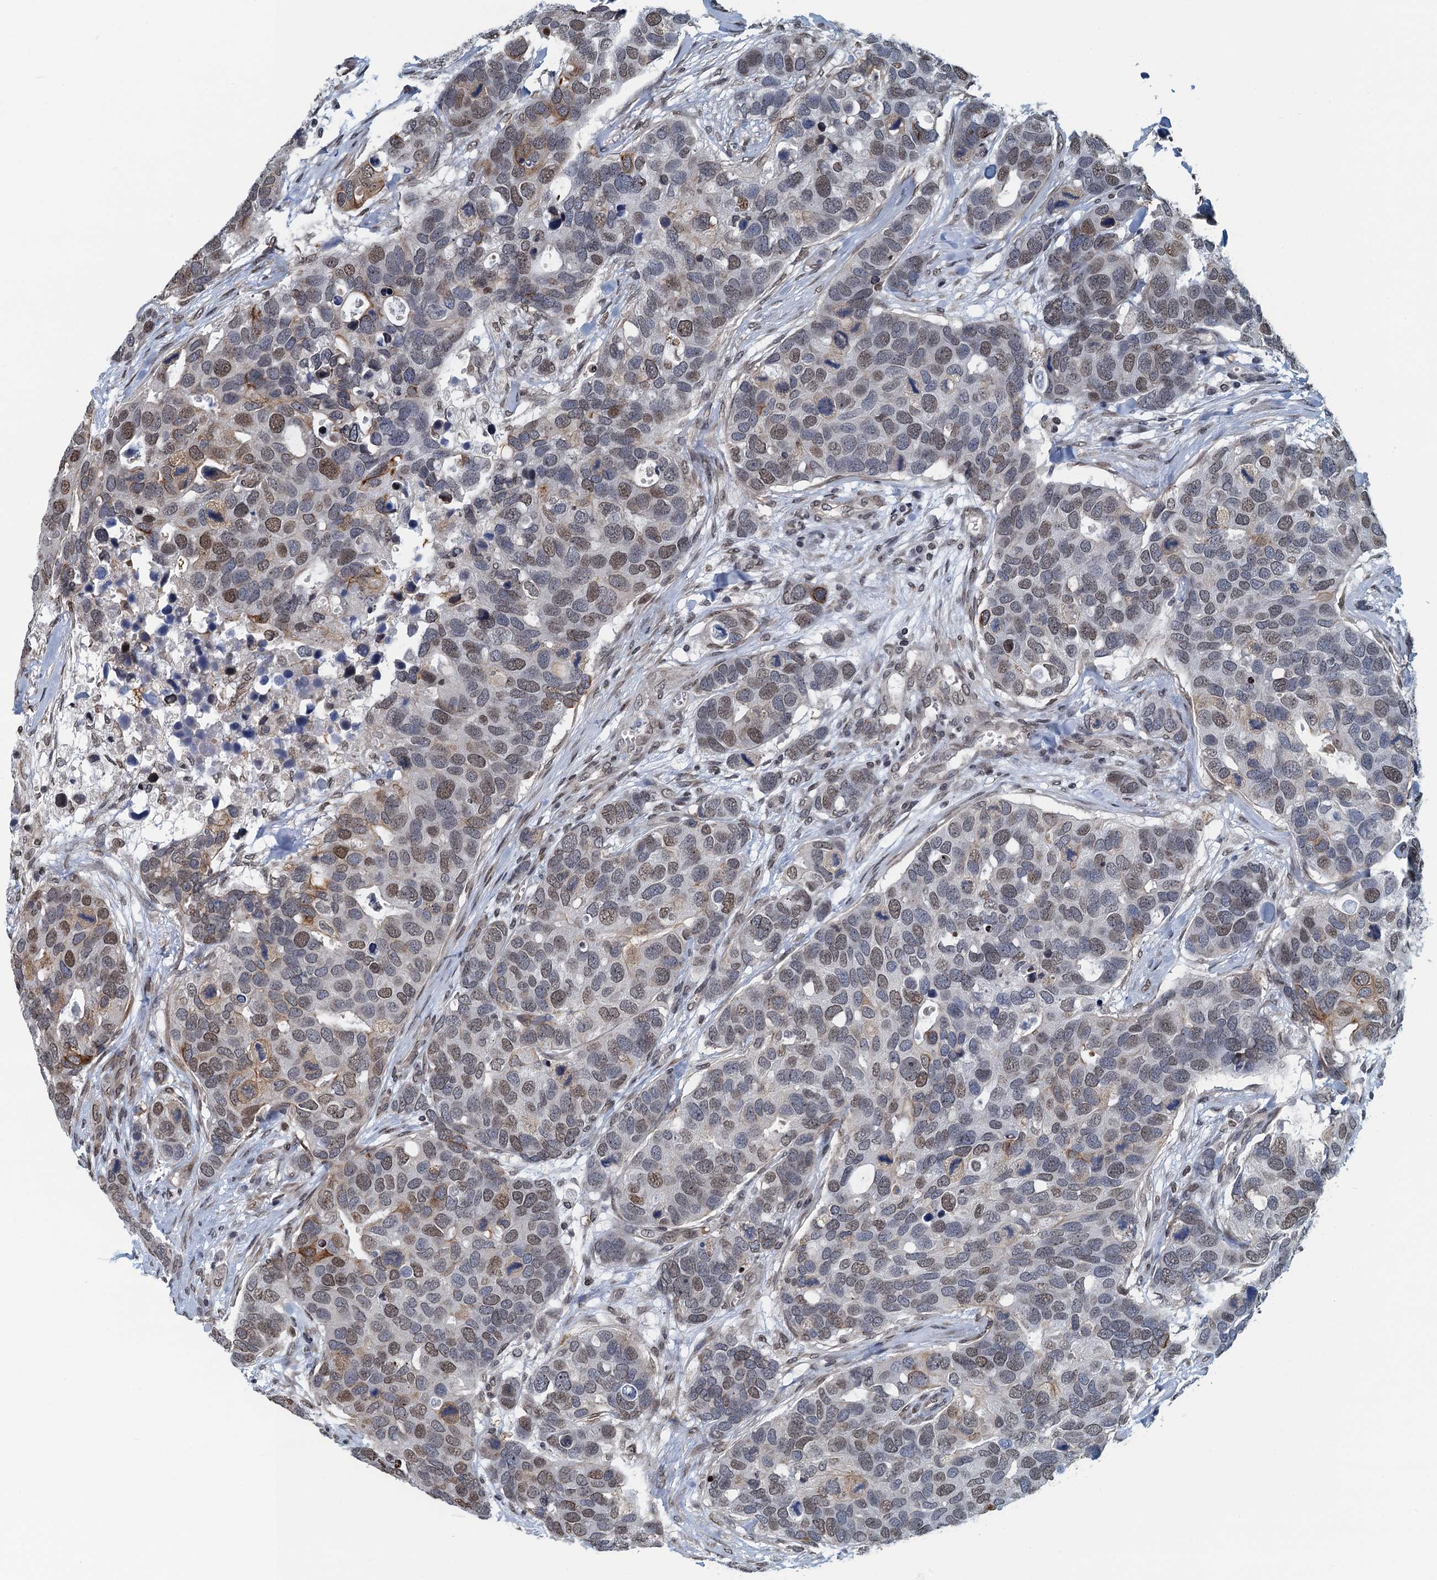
{"staining": {"intensity": "weak", "quantity": "25%-75%", "location": "nuclear"}, "tissue": "breast cancer", "cell_type": "Tumor cells", "image_type": "cancer", "snomed": [{"axis": "morphology", "description": "Duct carcinoma"}, {"axis": "topography", "description": "Breast"}], "caption": "Breast cancer stained for a protein (brown) exhibits weak nuclear positive staining in about 25%-75% of tumor cells.", "gene": "CCDC34", "patient": {"sex": "female", "age": 83}}